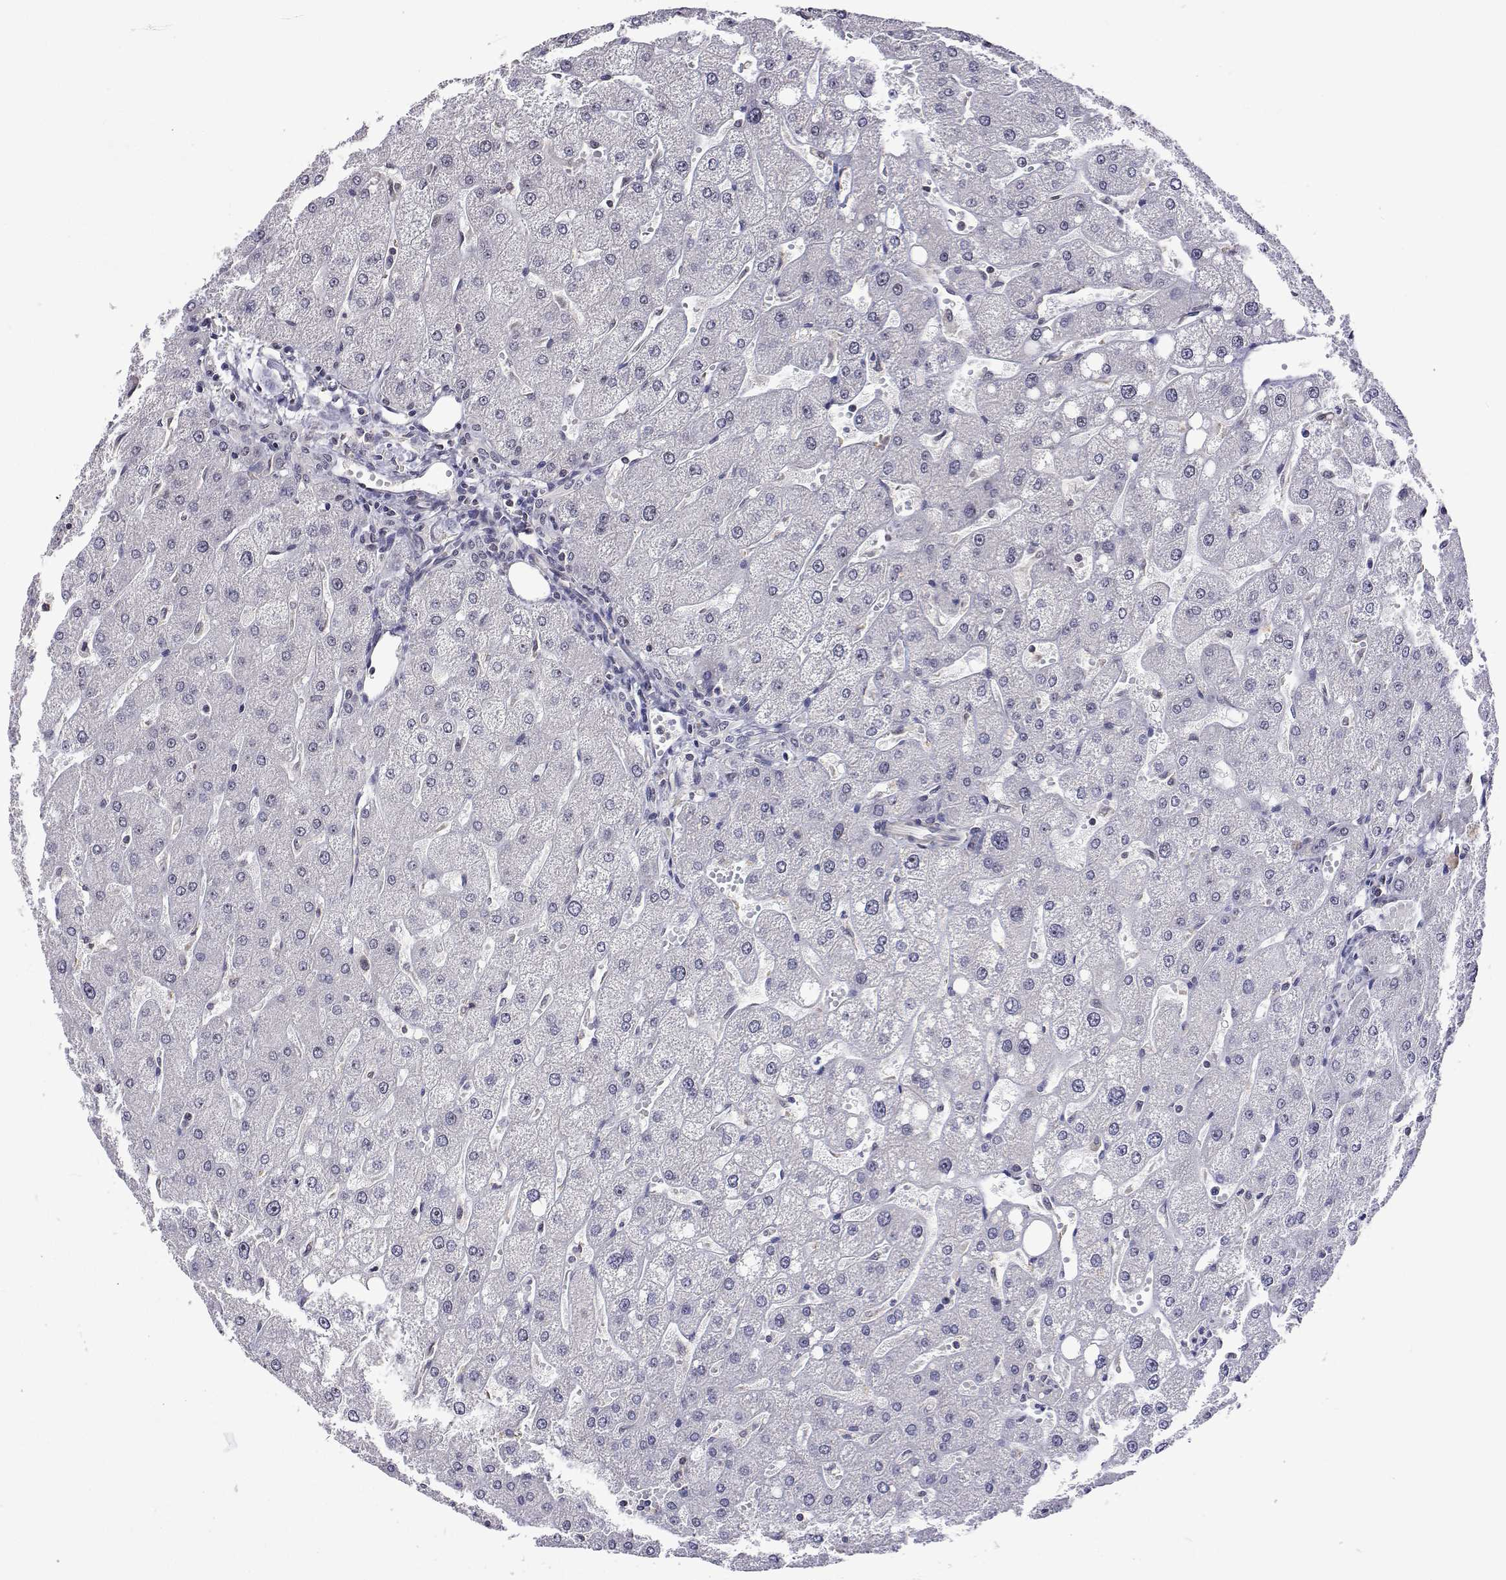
{"staining": {"intensity": "negative", "quantity": "none", "location": "none"}, "tissue": "liver", "cell_type": "Cholangiocytes", "image_type": "normal", "snomed": [{"axis": "morphology", "description": "Normal tissue, NOS"}, {"axis": "topography", "description": "Liver"}], "caption": "IHC image of benign human liver stained for a protein (brown), which reveals no positivity in cholangiocytes.", "gene": "NHP2", "patient": {"sex": "male", "age": 67}}